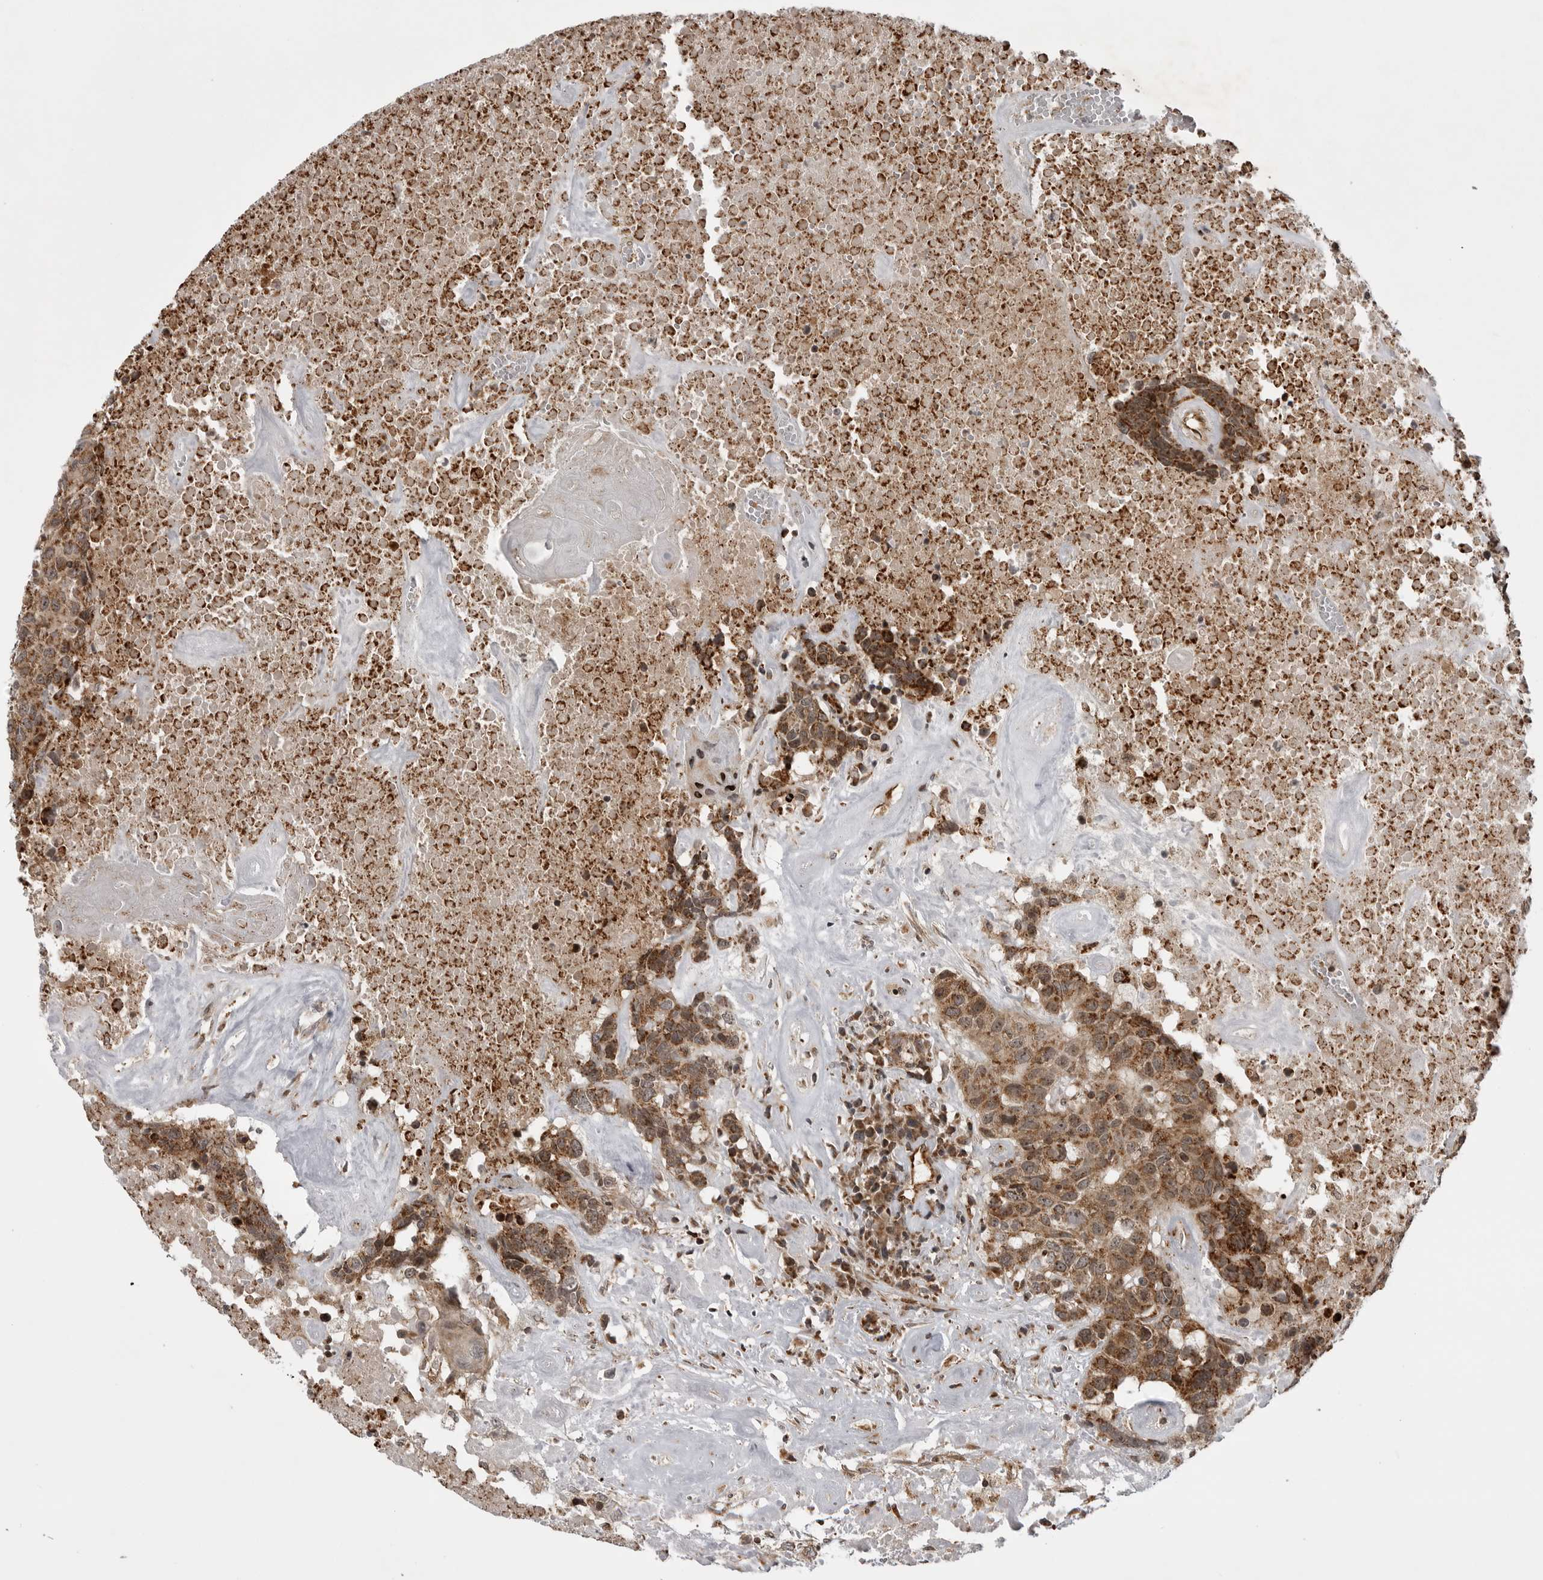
{"staining": {"intensity": "moderate", "quantity": ">75%", "location": "cytoplasmic/membranous"}, "tissue": "head and neck cancer", "cell_type": "Tumor cells", "image_type": "cancer", "snomed": [{"axis": "morphology", "description": "Squamous cell carcinoma, NOS"}, {"axis": "topography", "description": "Head-Neck"}], "caption": "Human head and neck cancer stained with a protein marker displays moderate staining in tumor cells.", "gene": "ABL1", "patient": {"sex": "male", "age": 66}}